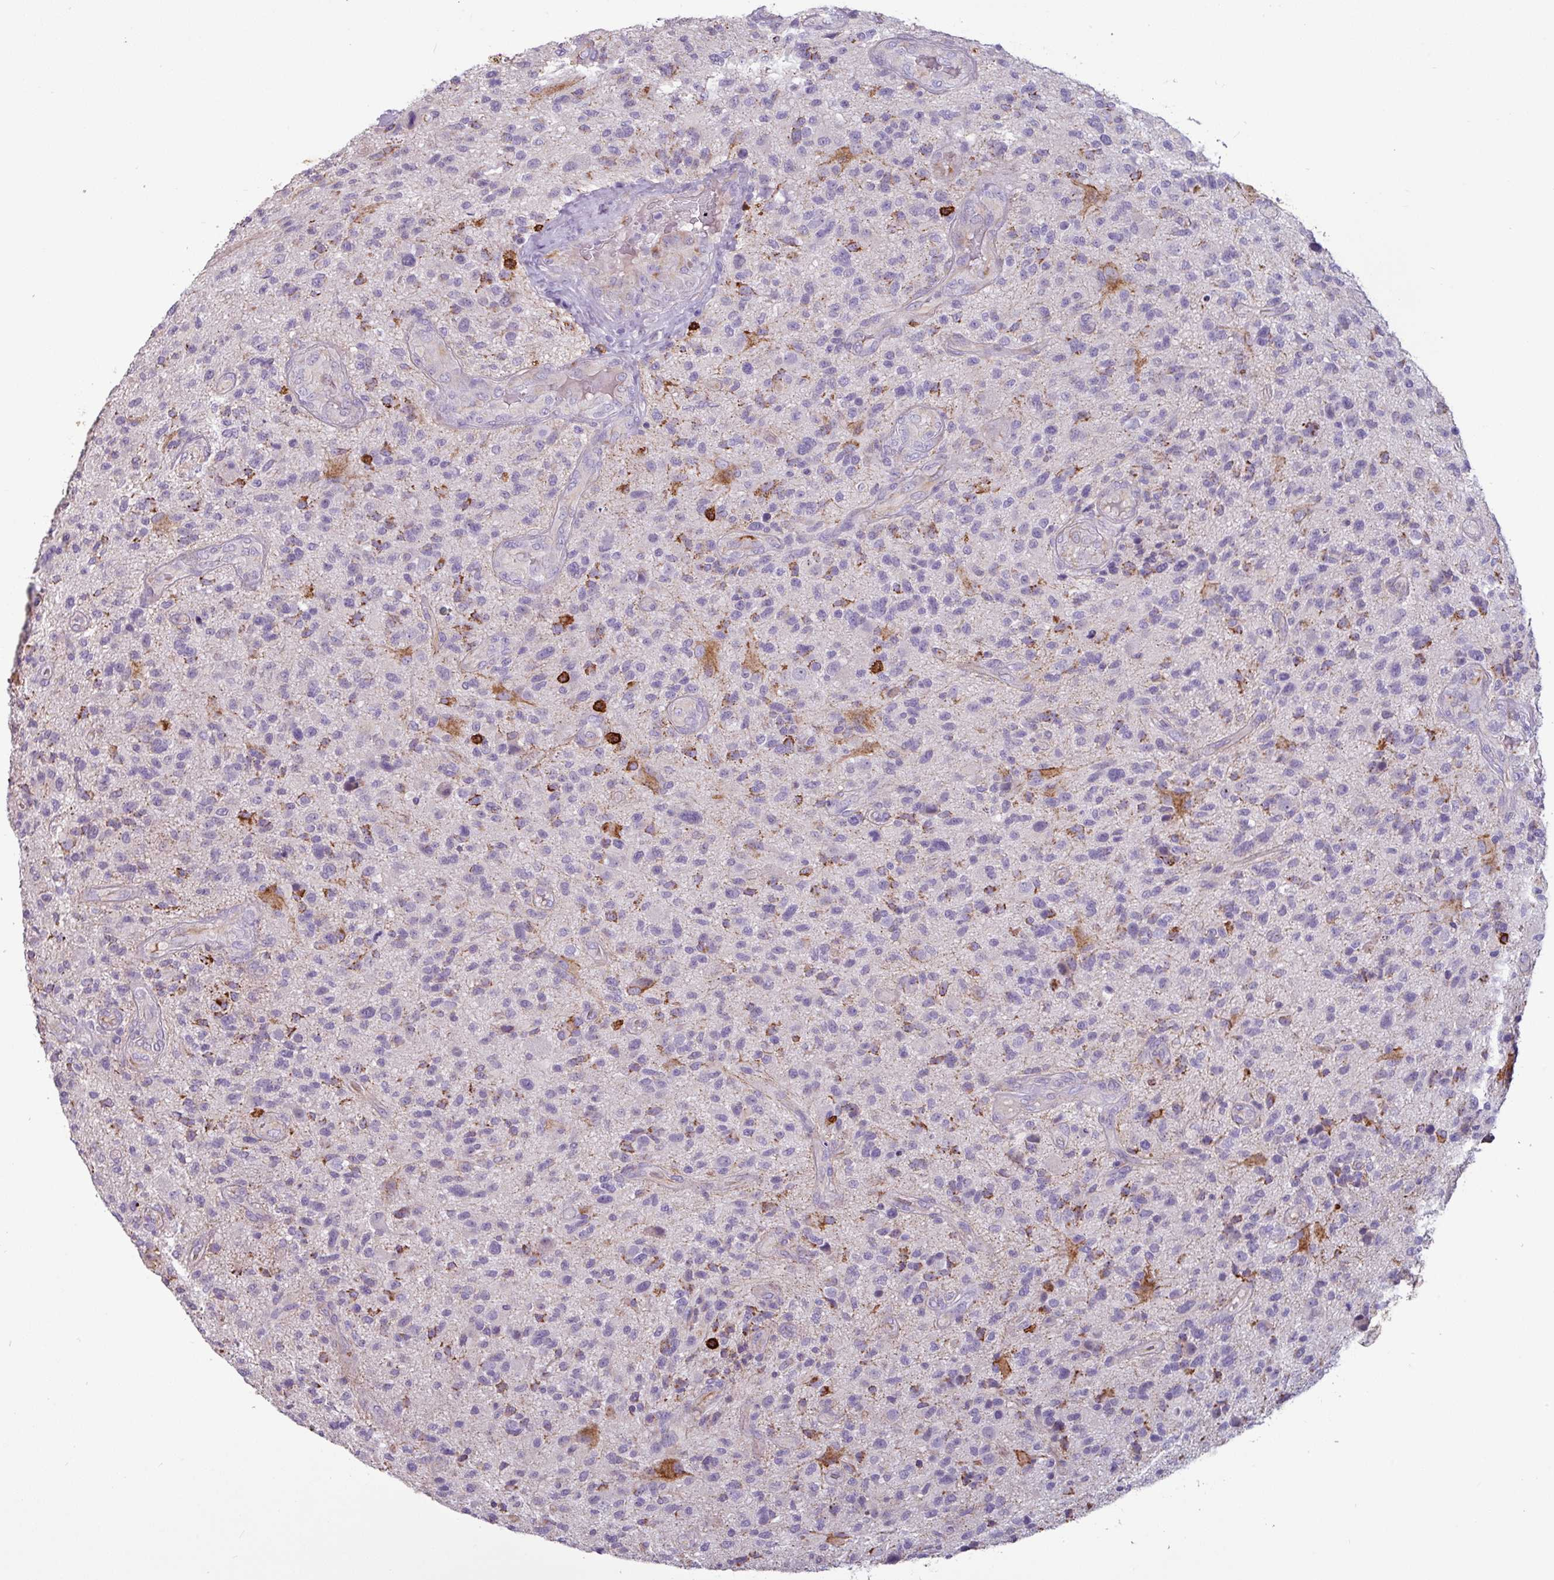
{"staining": {"intensity": "moderate", "quantity": "<25%", "location": "cytoplasmic/membranous"}, "tissue": "glioma", "cell_type": "Tumor cells", "image_type": "cancer", "snomed": [{"axis": "morphology", "description": "Glioma, malignant, High grade"}, {"axis": "topography", "description": "Brain"}], "caption": "The photomicrograph exhibits immunohistochemical staining of glioma. There is moderate cytoplasmic/membranous positivity is appreciated in approximately <25% of tumor cells.", "gene": "CD8A", "patient": {"sex": "male", "age": 47}}